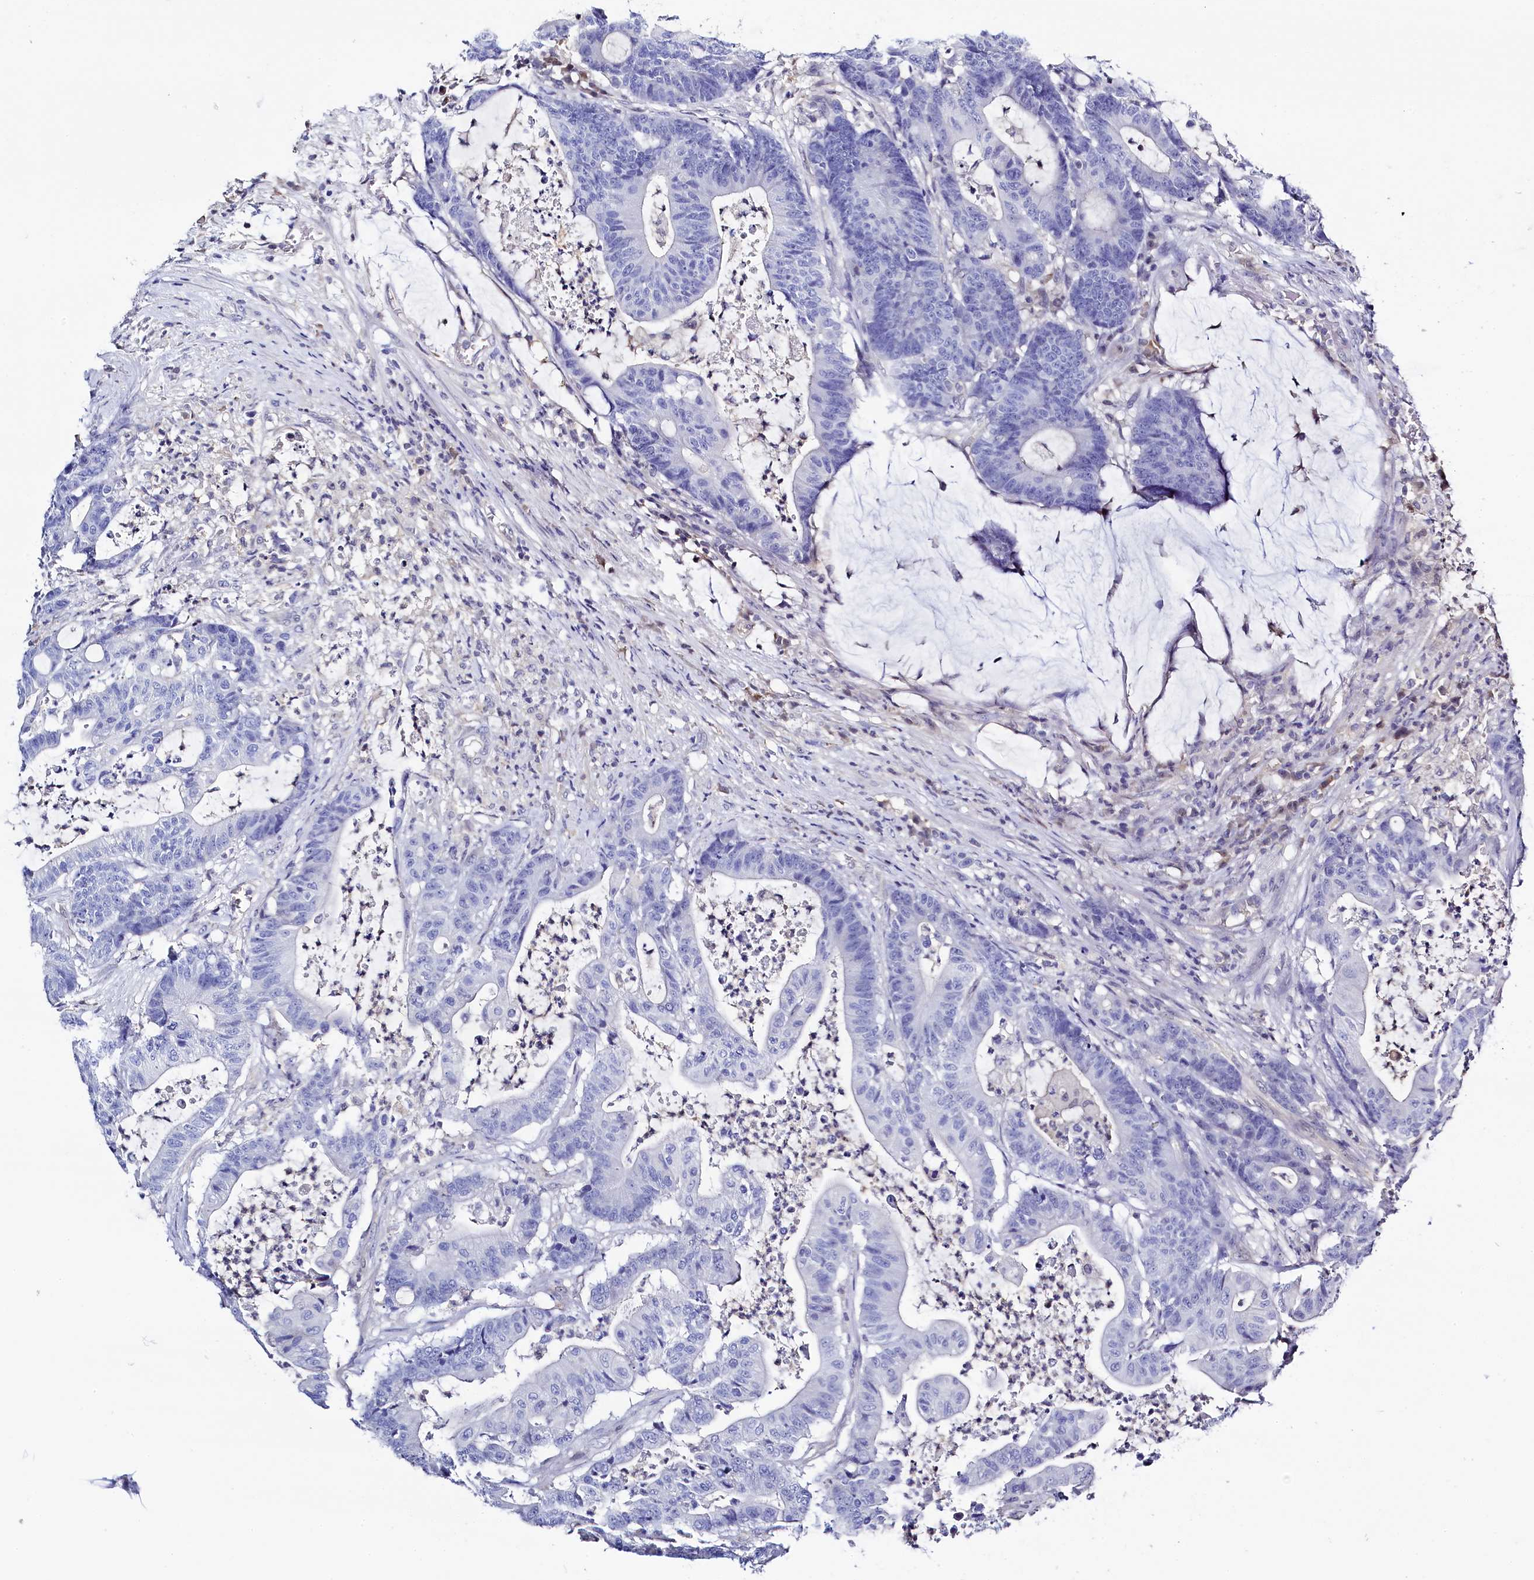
{"staining": {"intensity": "negative", "quantity": "none", "location": "none"}, "tissue": "colorectal cancer", "cell_type": "Tumor cells", "image_type": "cancer", "snomed": [{"axis": "morphology", "description": "Adenocarcinoma, NOS"}, {"axis": "topography", "description": "Colon"}], "caption": "Immunohistochemical staining of colorectal cancer (adenocarcinoma) shows no significant staining in tumor cells. (Immunohistochemistry (ihc), brightfield microscopy, high magnification).", "gene": "C11orf54", "patient": {"sex": "female", "age": 84}}